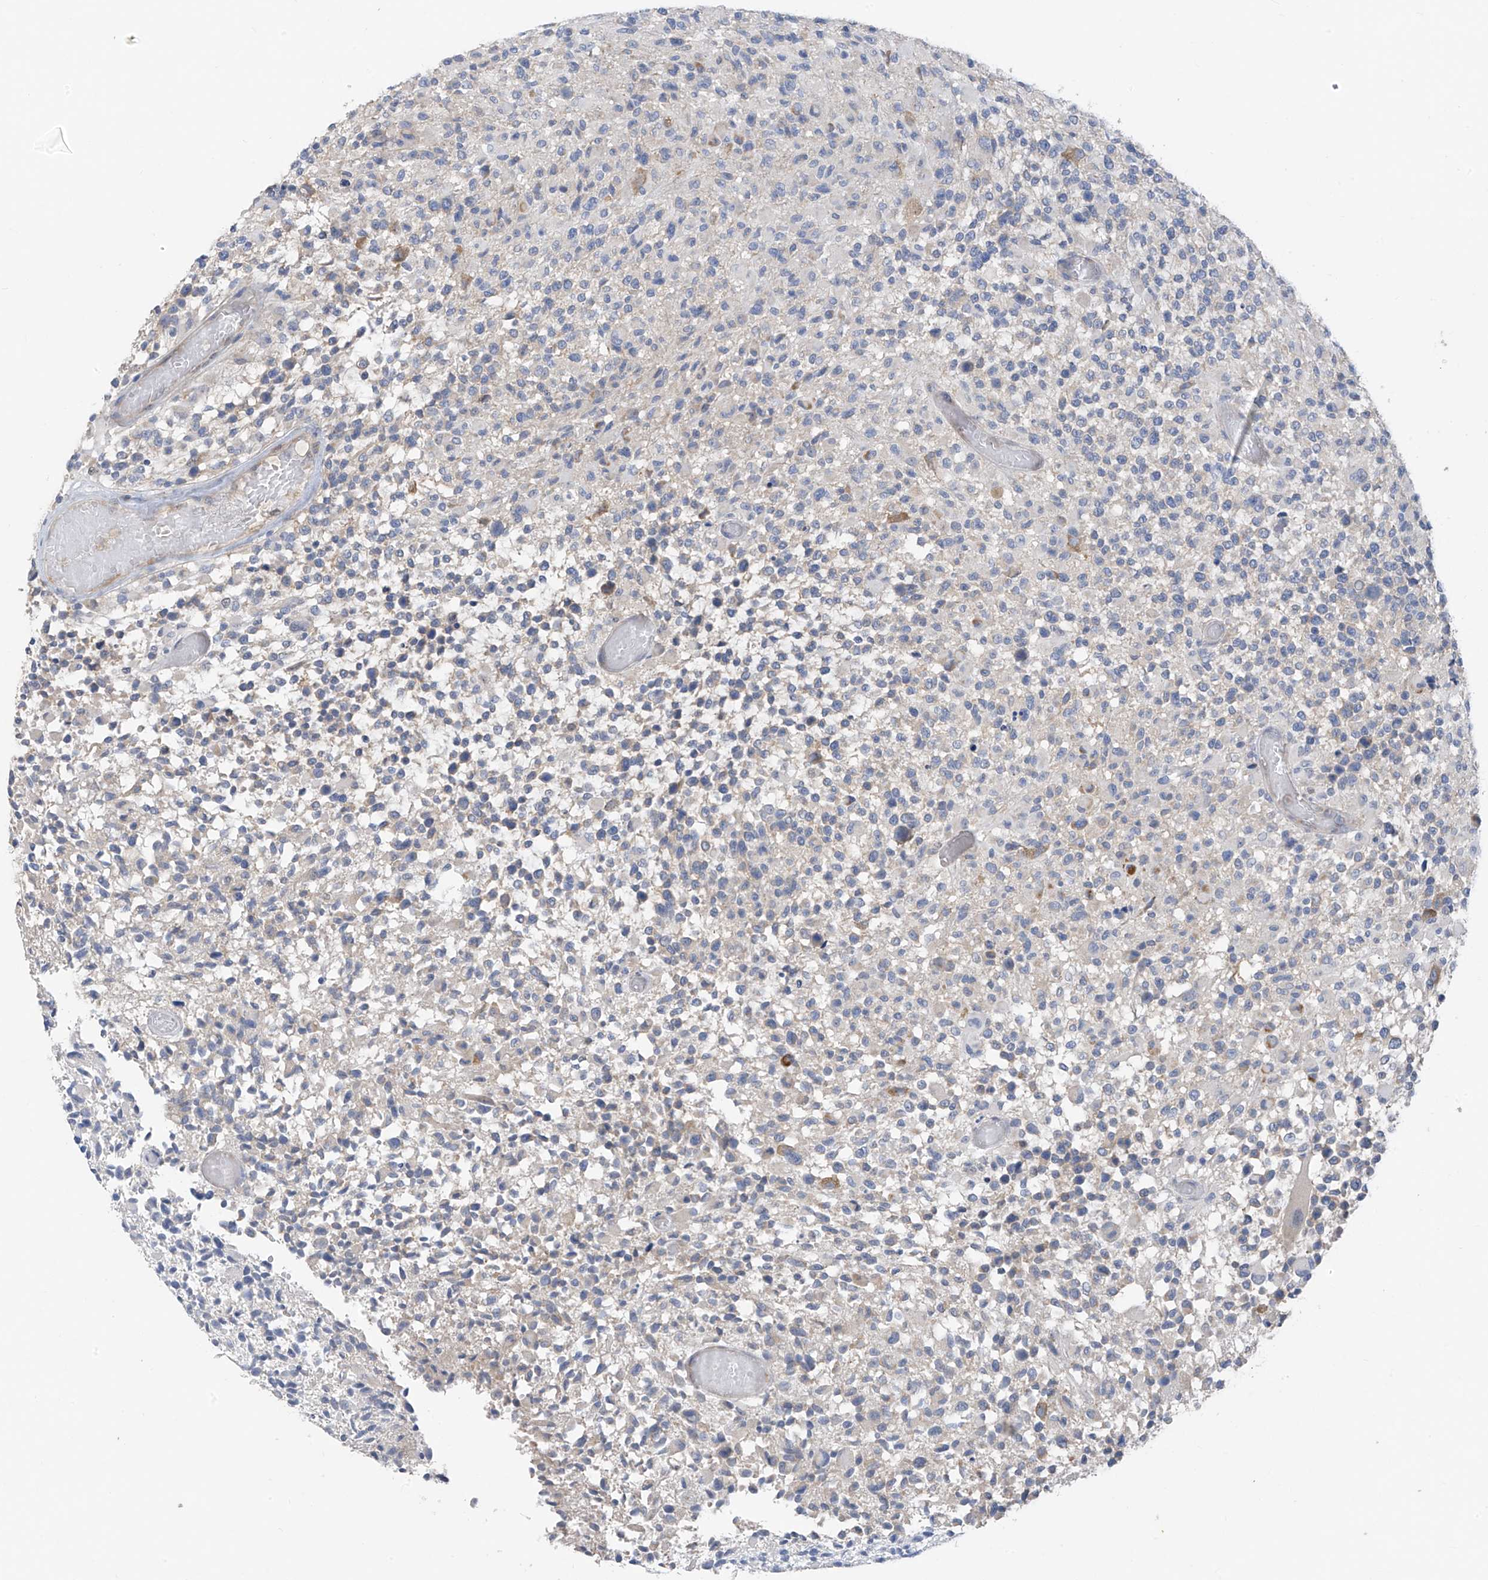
{"staining": {"intensity": "negative", "quantity": "none", "location": "none"}, "tissue": "glioma", "cell_type": "Tumor cells", "image_type": "cancer", "snomed": [{"axis": "morphology", "description": "Glioma, malignant, High grade"}, {"axis": "morphology", "description": "Glioblastoma, NOS"}, {"axis": "topography", "description": "Brain"}], "caption": "A photomicrograph of glioma stained for a protein displays no brown staining in tumor cells.", "gene": "RPL4", "patient": {"sex": "male", "age": 60}}